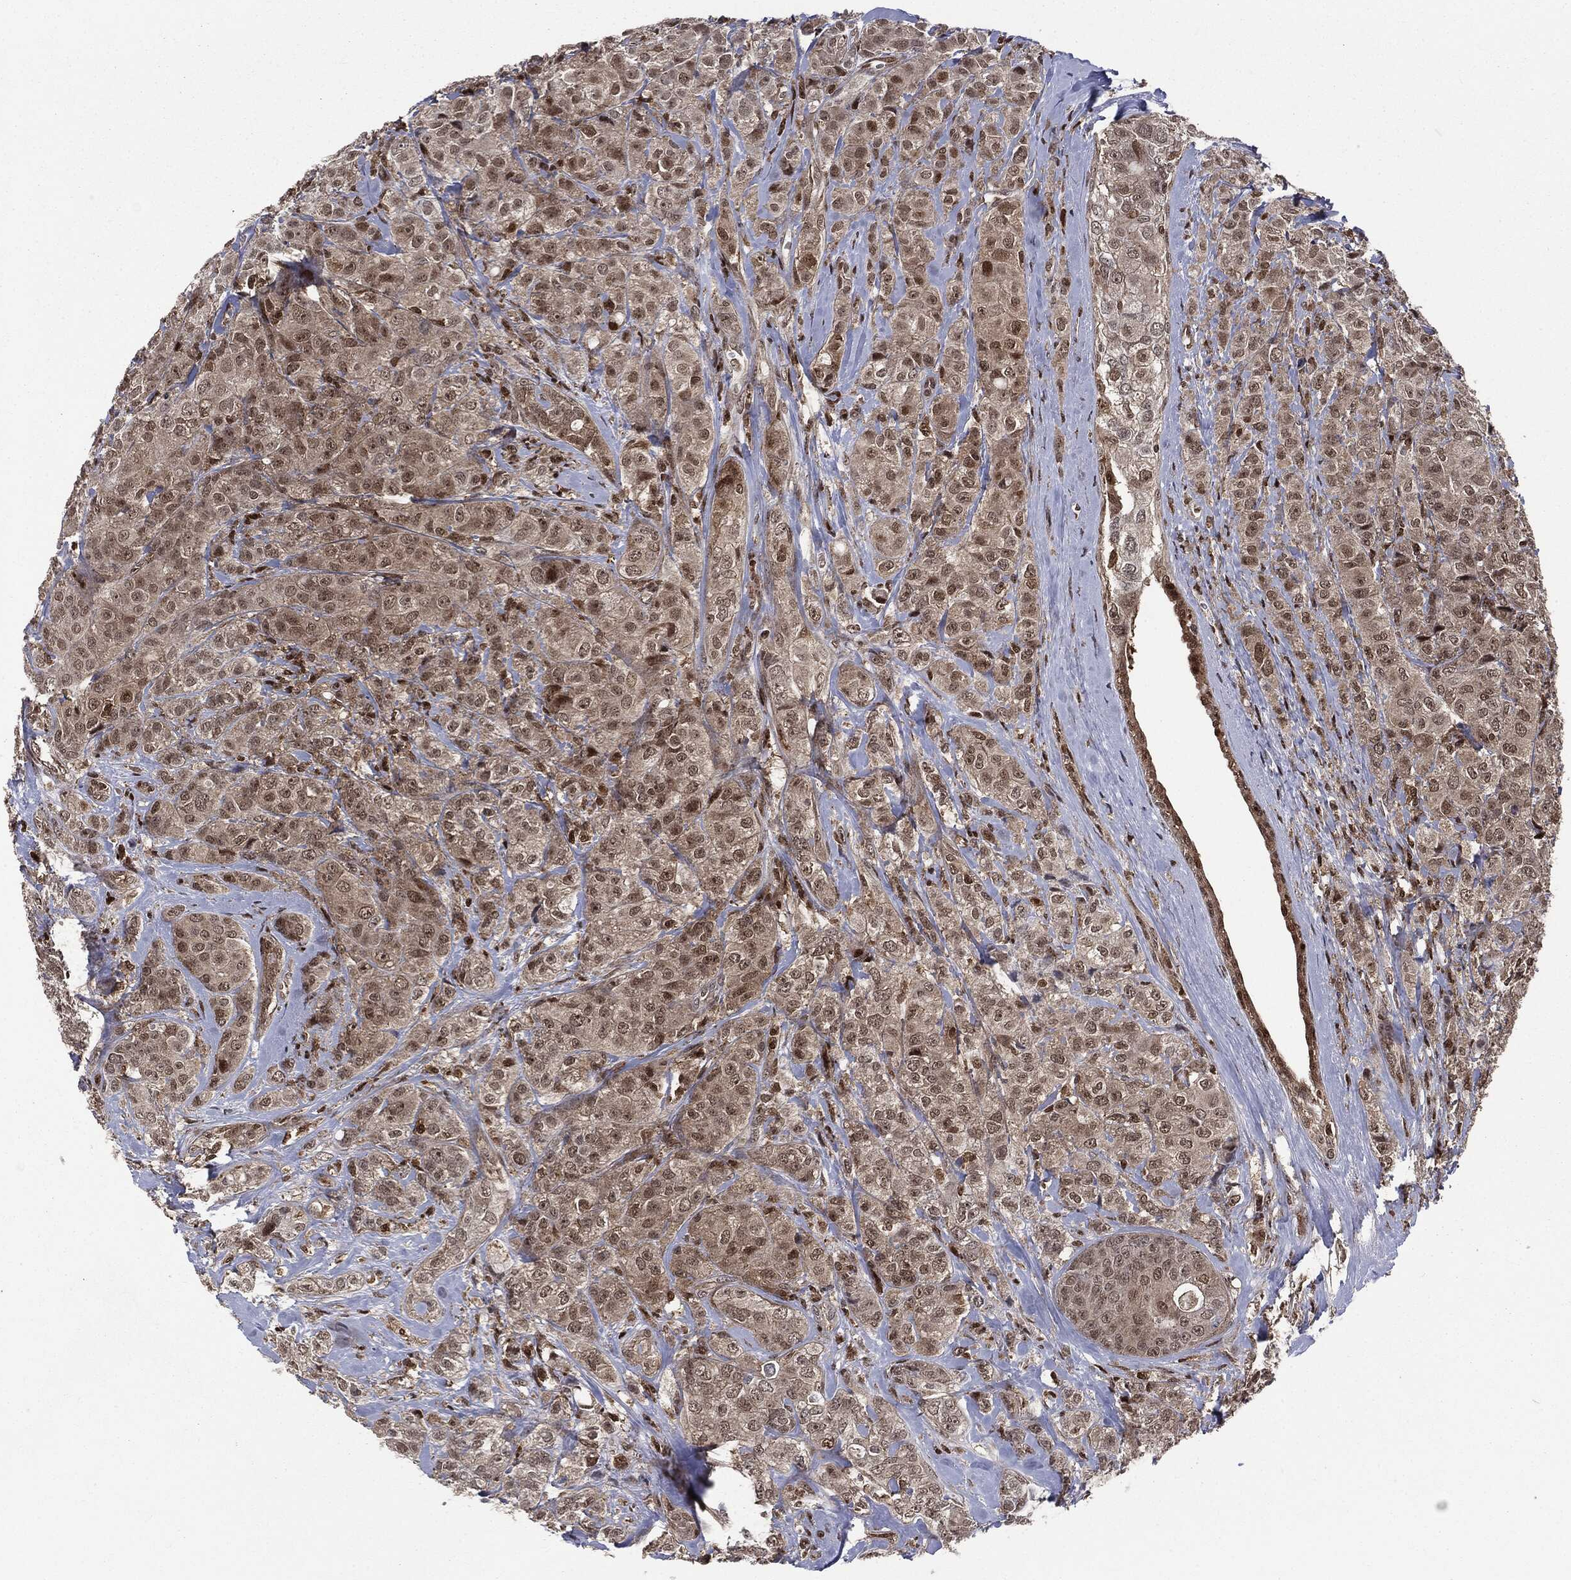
{"staining": {"intensity": "weak", "quantity": "<25%", "location": "cytoplasmic/membranous,nuclear"}, "tissue": "breast cancer", "cell_type": "Tumor cells", "image_type": "cancer", "snomed": [{"axis": "morphology", "description": "Normal tissue, NOS"}, {"axis": "morphology", "description": "Duct carcinoma"}, {"axis": "topography", "description": "Breast"}], "caption": "Tumor cells are negative for protein expression in human breast invasive ductal carcinoma.", "gene": "PTPA", "patient": {"sex": "female", "age": 43}}